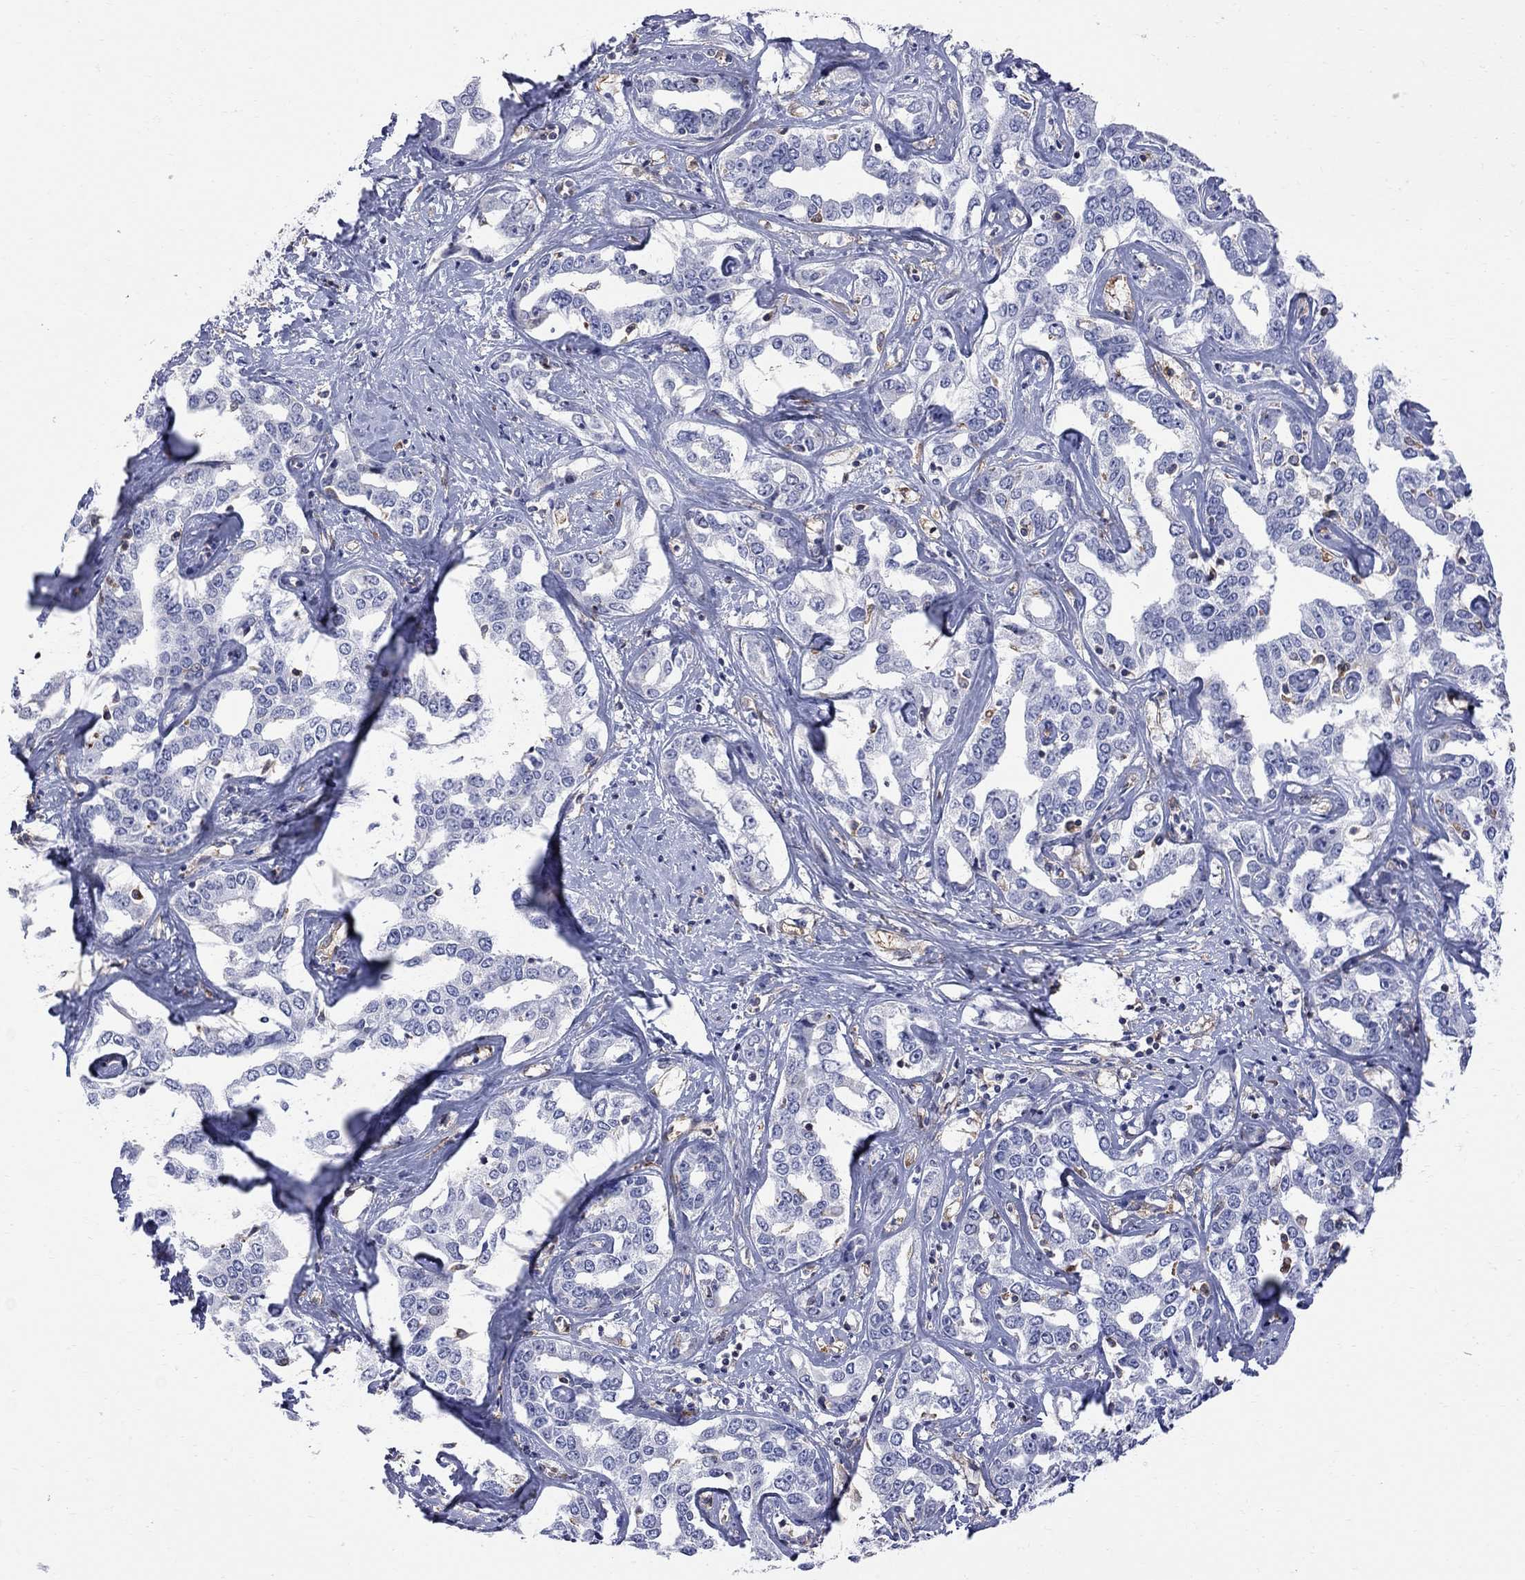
{"staining": {"intensity": "negative", "quantity": "none", "location": "none"}, "tissue": "liver cancer", "cell_type": "Tumor cells", "image_type": "cancer", "snomed": [{"axis": "morphology", "description": "Cholangiocarcinoma"}, {"axis": "topography", "description": "Liver"}], "caption": "A micrograph of human liver cancer is negative for staining in tumor cells.", "gene": "ABI3", "patient": {"sex": "male", "age": 59}}